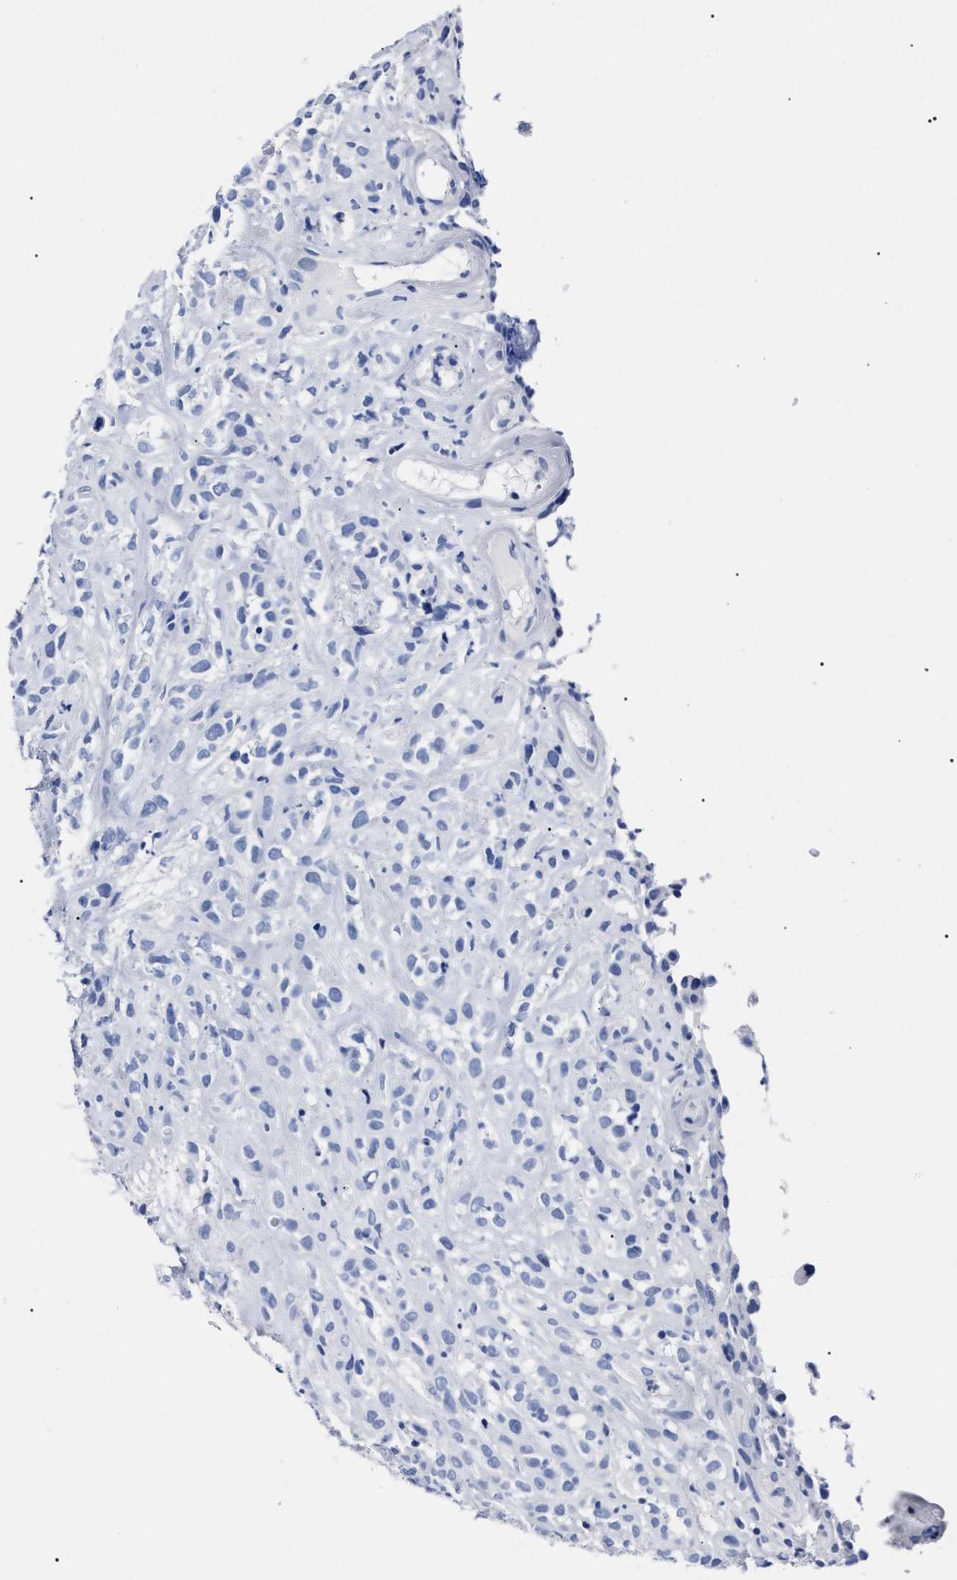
{"staining": {"intensity": "negative", "quantity": "none", "location": "none"}, "tissue": "head and neck cancer", "cell_type": "Tumor cells", "image_type": "cancer", "snomed": [{"axis": "morphology", "description": "Normal tissue, NOS"}, {"axis": "morphology", "description": "Squamous cell carcinoma, NOS"}, {"axis": "topography", "description": "Cartilage tissue"}, {"axis": "topography", "description": "Head-Neck"}], "caption": "This micrograph is of head and neck cancer (squamous cell carcinoma) stained with IHC to label a protein in brown with the nuclei are counter-stained blue. There is no positivity in tumor cells.", "gene": "ALPG", "patient": {"sex": "male", "age": 62}}